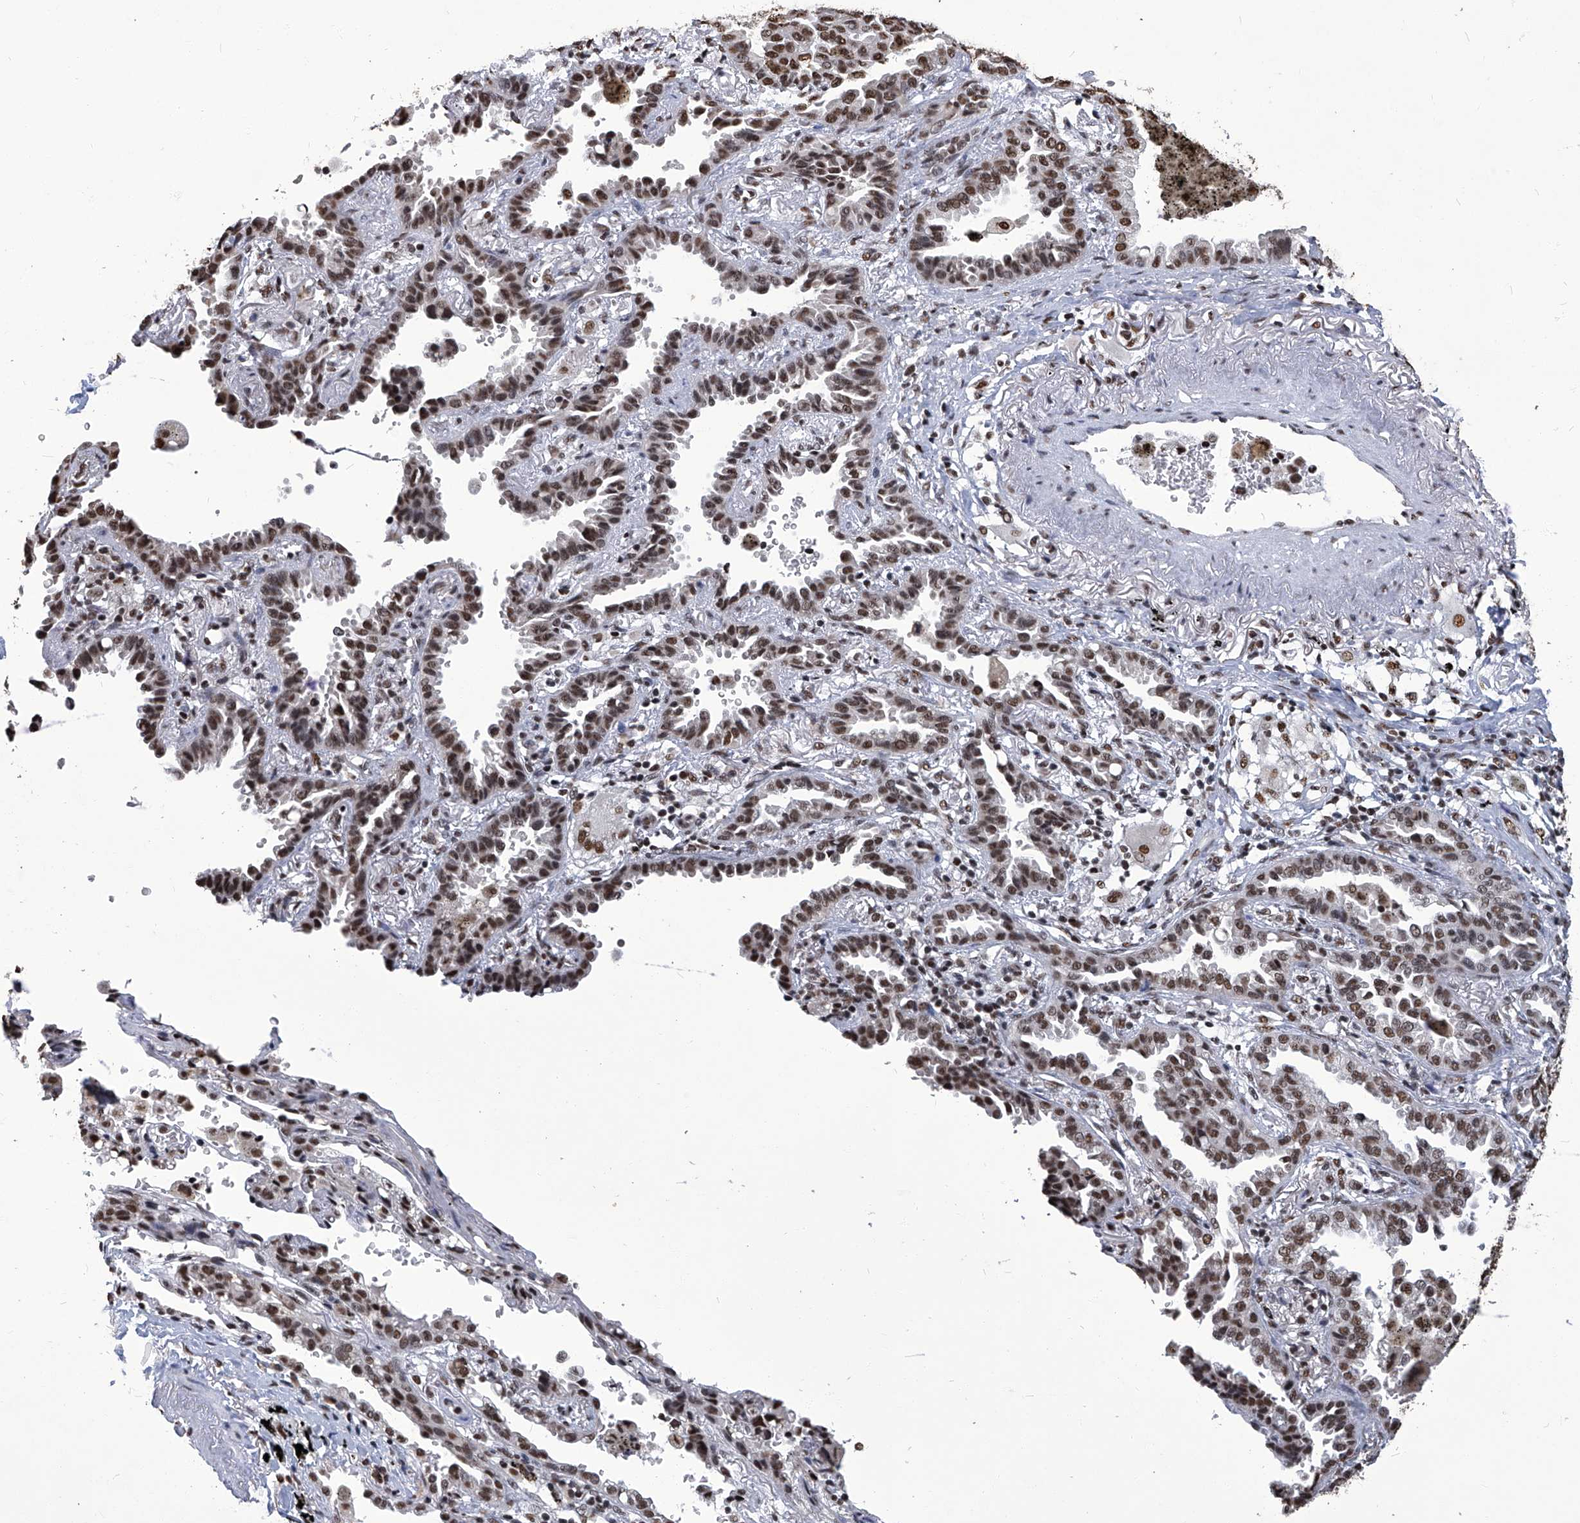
{"staining": {"intensity": "moderate", "quantity": ">75%", "location": "nuclear"}, "tissue": "lung cancer", "cell_type": "Tumor cells", "image_type": "cancer", "snomed": [{"axis": "morphology", "description": "Normal tissue, NOS"}, {"axis": "morphology", "description": "Adenocarcinoma, NOS"}, {"axis": "topography", "description": "Lung"}], "caption": "Human lung adenocarcinoma stained with a protein marker reveals moderate staining in tumor cells.", "gene": "HBP1", "patient": {"sex": "male", "age": 59}}